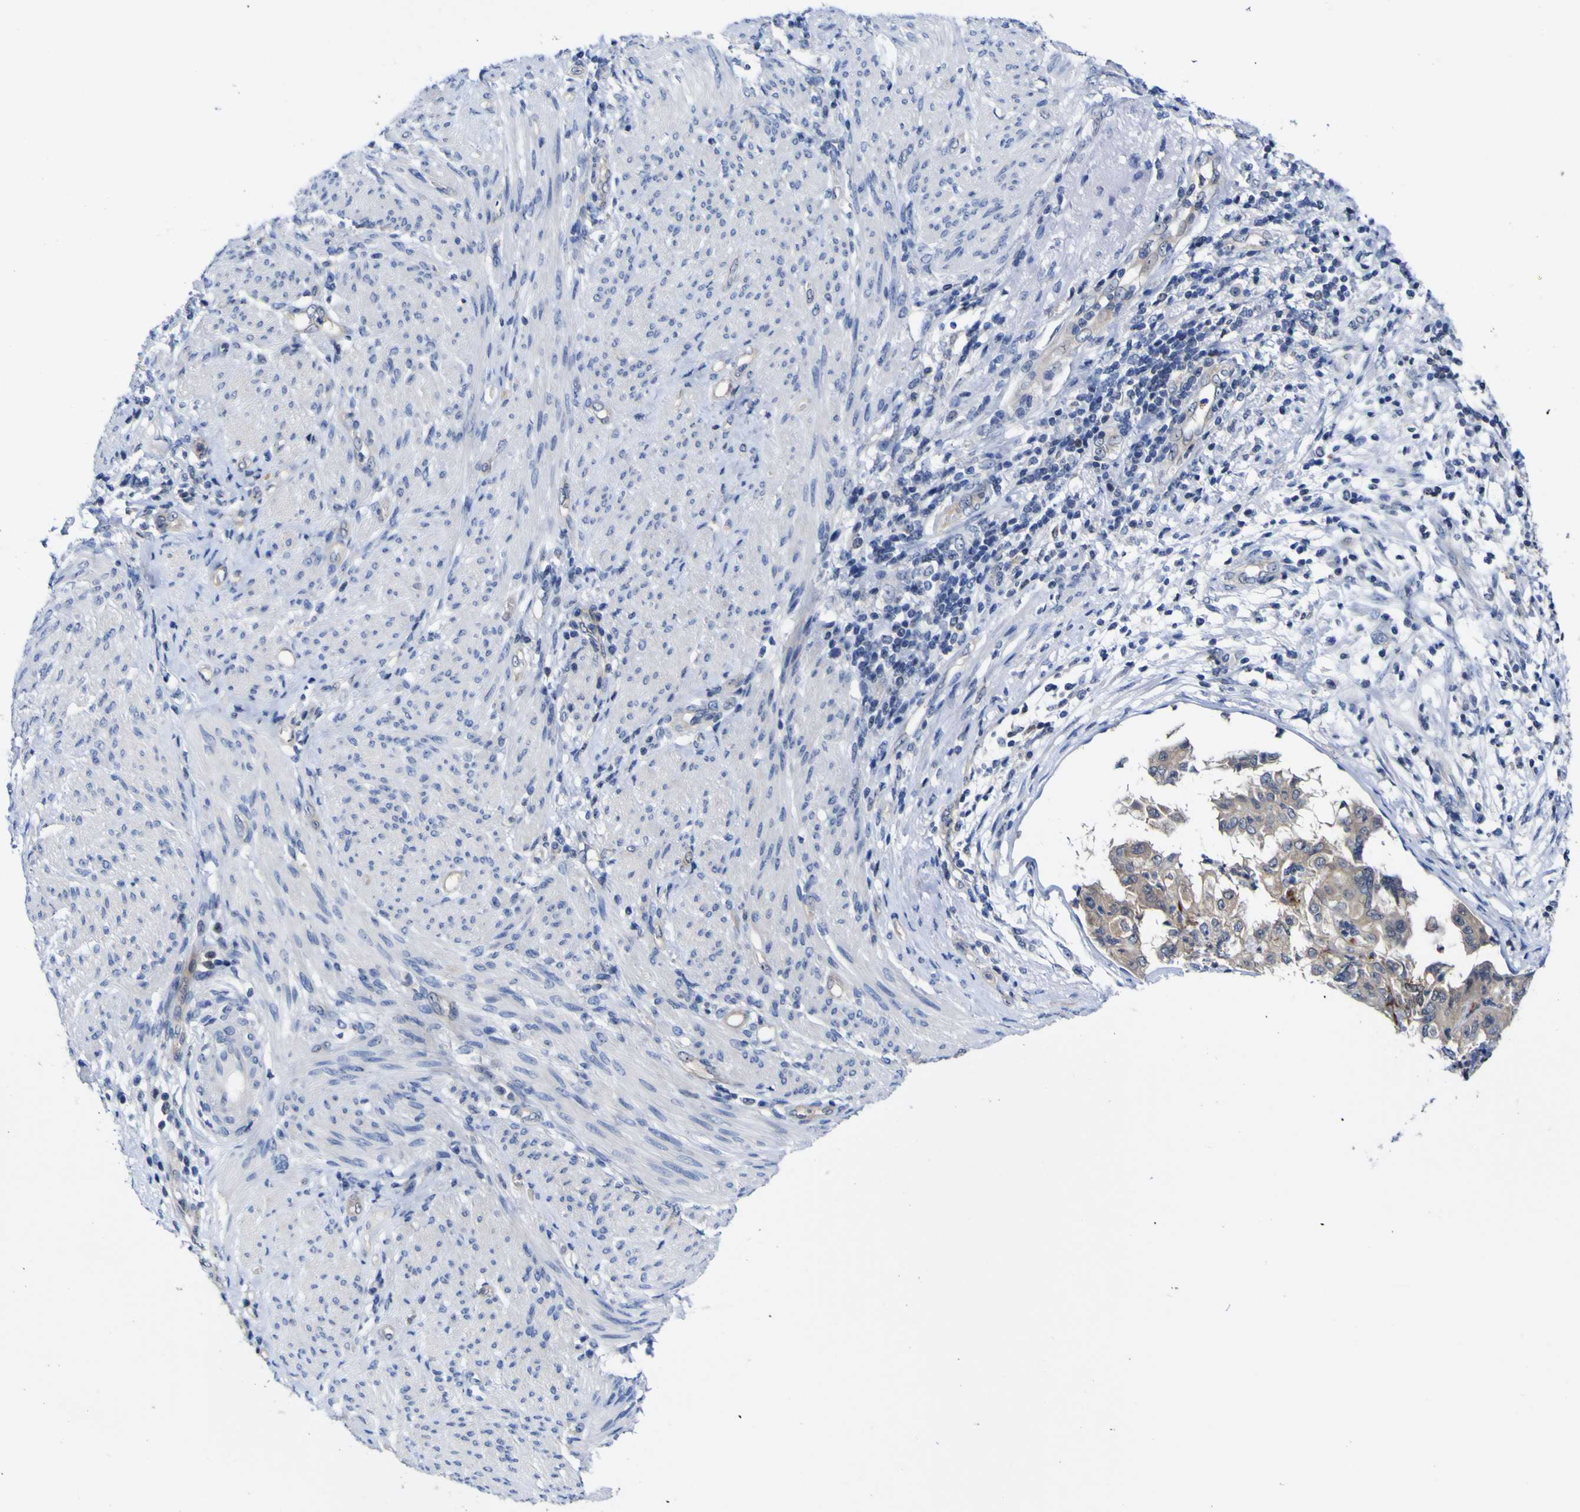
{"staining": {"intensity": "weak", "quantity": "<25%", "location": "cytoplasmic/membranous"}, "tissue": "endometrial cancer", "cell_type": "Tumor cells", "image_type": "cancer", "snomed": [{"axis": "morphology", "description": "Adenocarcinoma, NOS"}, {"axis": "topography", "description": "Endometrium"}], "caption": "There is no significant positivity in tumor cells of endometrial adenocarcinoma.", "gene": "CASP6", "patient": {"sex": "female", "age": 85}}